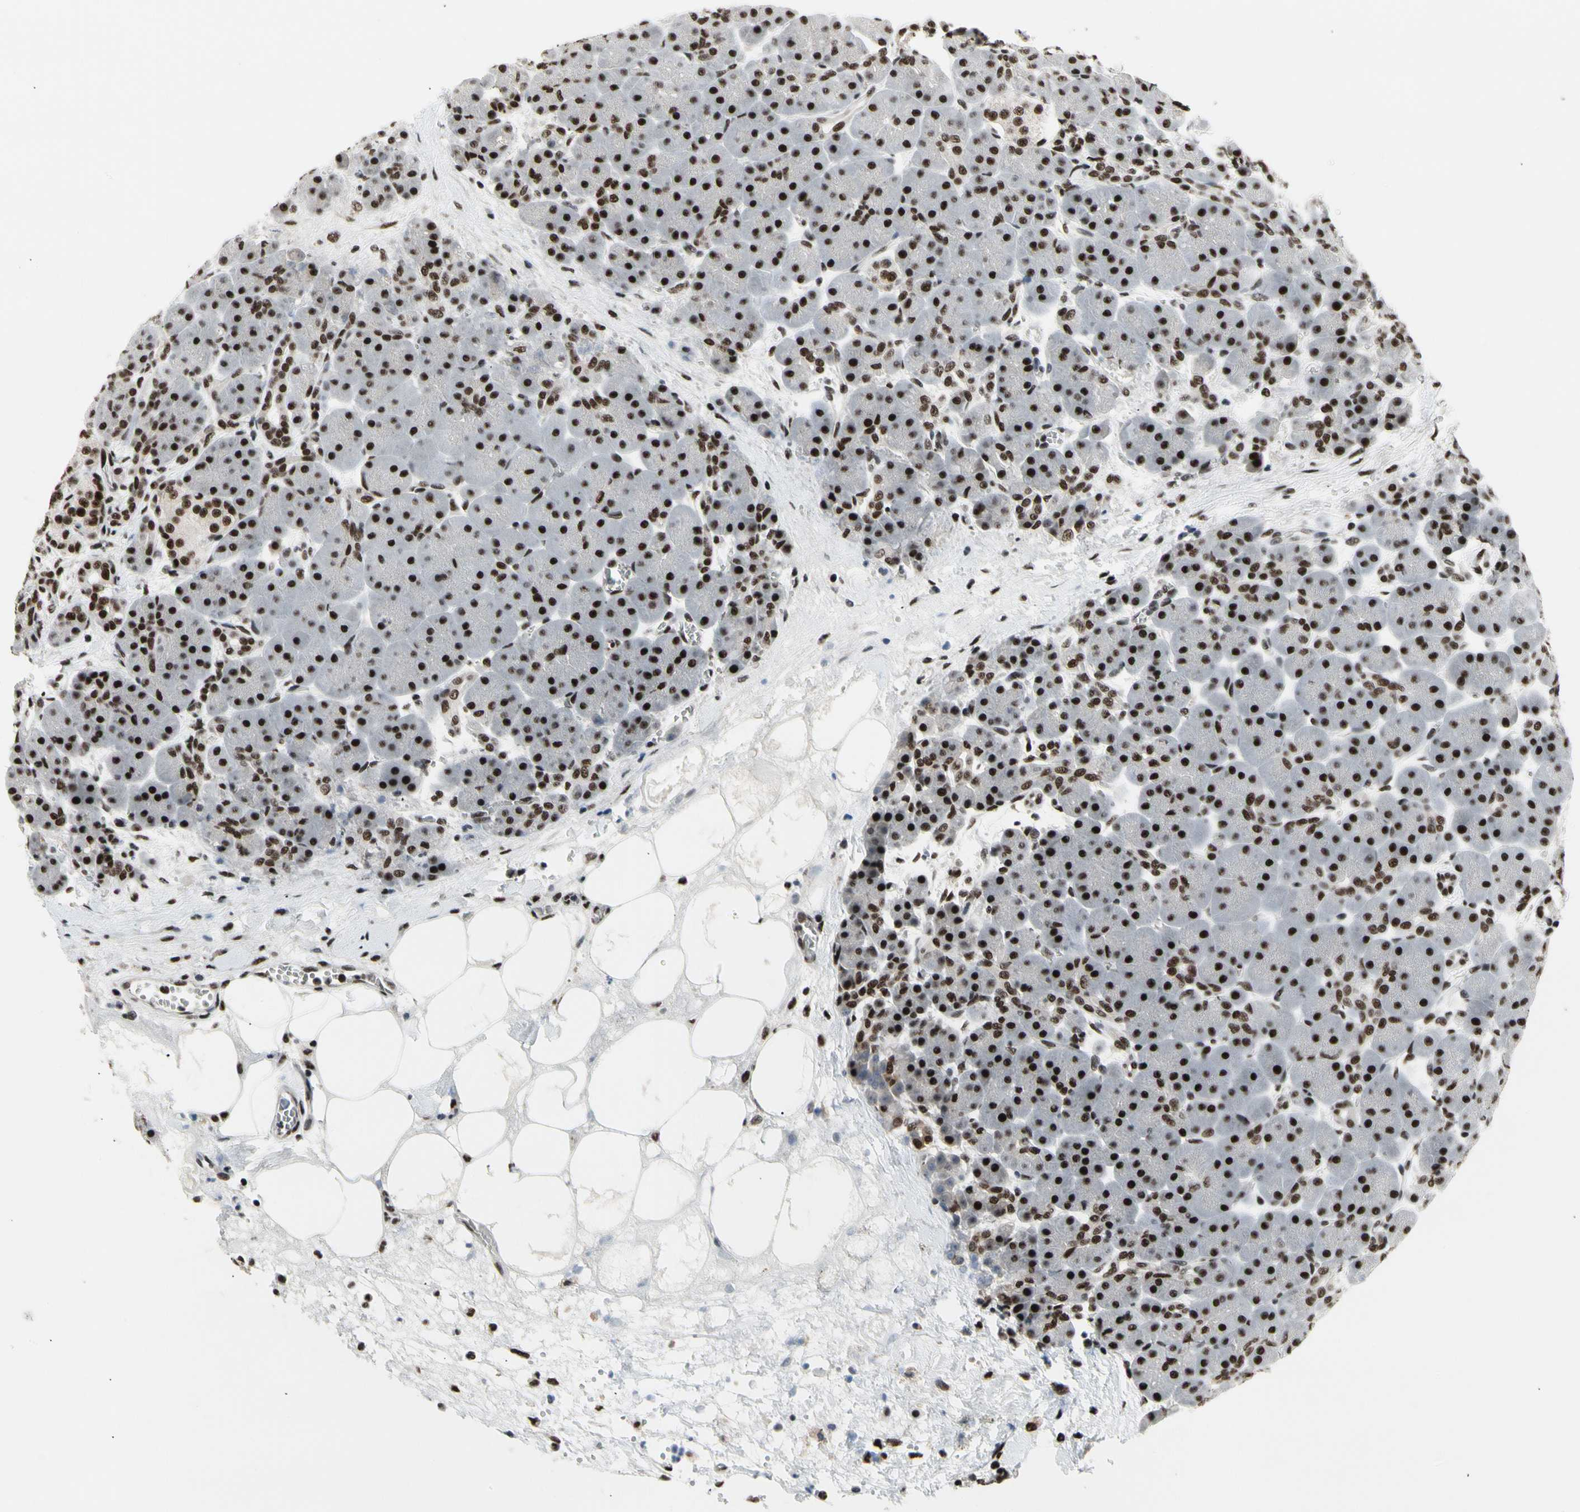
{"staining": {"intensity": "strong", "quantity": ">75%", "location": "nuclear"}, "tissue": "pancreas", "cell_type": "Exocrine glandular cells", "image_type": "normal", "snomed": [{"axis": "morphology", "description": "Normal tissue, NOS"}, {"axis": "topography", "description": "Pancreas"}], "caption": "Protein staining by IHC demonstrates strong nuclear expression in about >75% of exocrine glandular cells in unremarkable pancreas.", "gene": "SRSF11", "patient": {"sex": "male", "age": 66}}